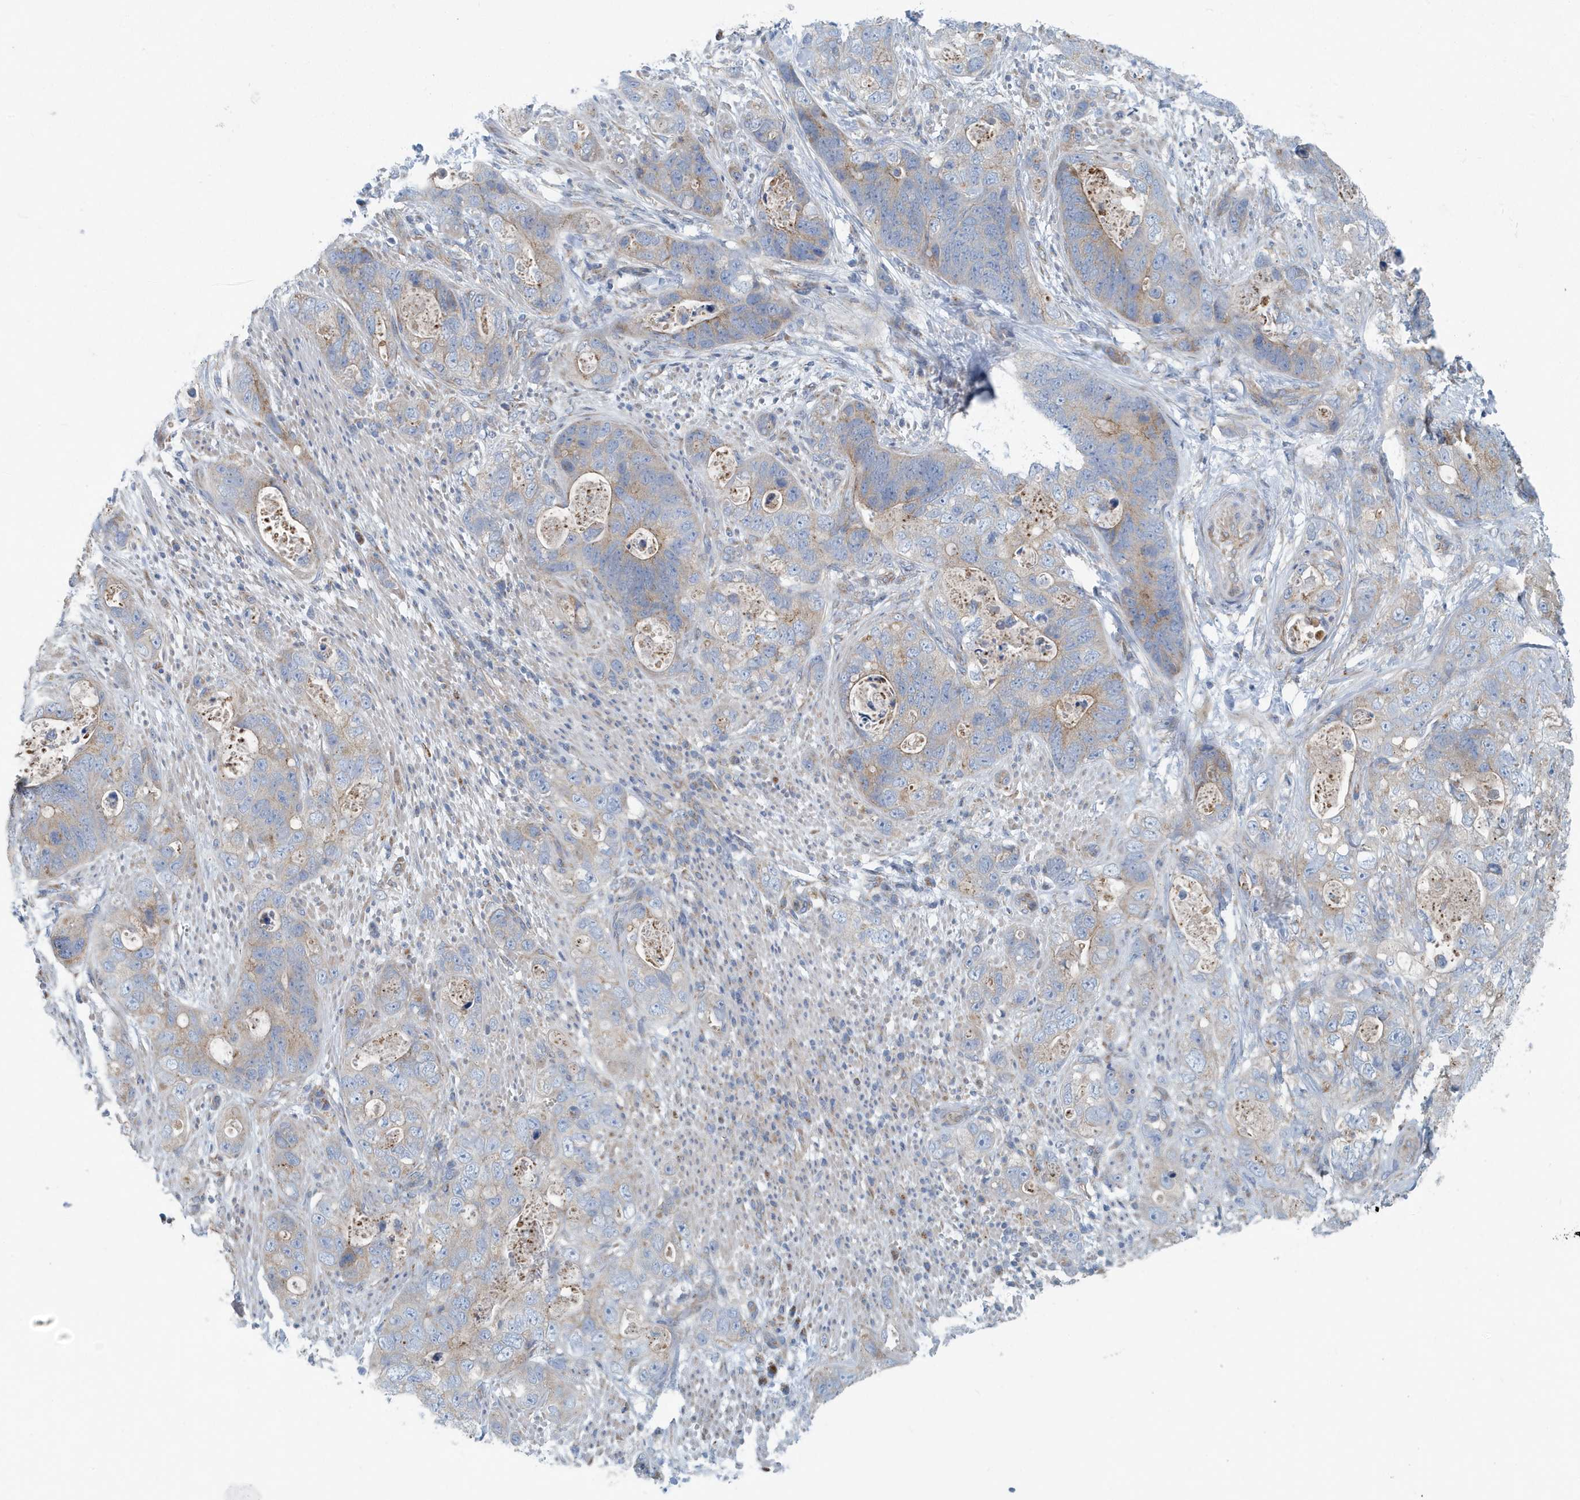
{"staining": {"intensity": "weak", "quantity": "<25%", "location": "cytoplasmic/membranous"}, "tissue": "stomach cancer", "cell_type": "Tumor cells", "image_type": "cancer", "snomed": [{"axis": "morphology", "description": "Adenocarcinoma, NOS"}, {"axis": "topography", "description": "Stomach"}], "caption": "Image shows no significant protein expression in tumor cells of adenocarcinoma (stomach).", "gene": "PPM1M", "patient": {"sex": "female", "age": 89}}